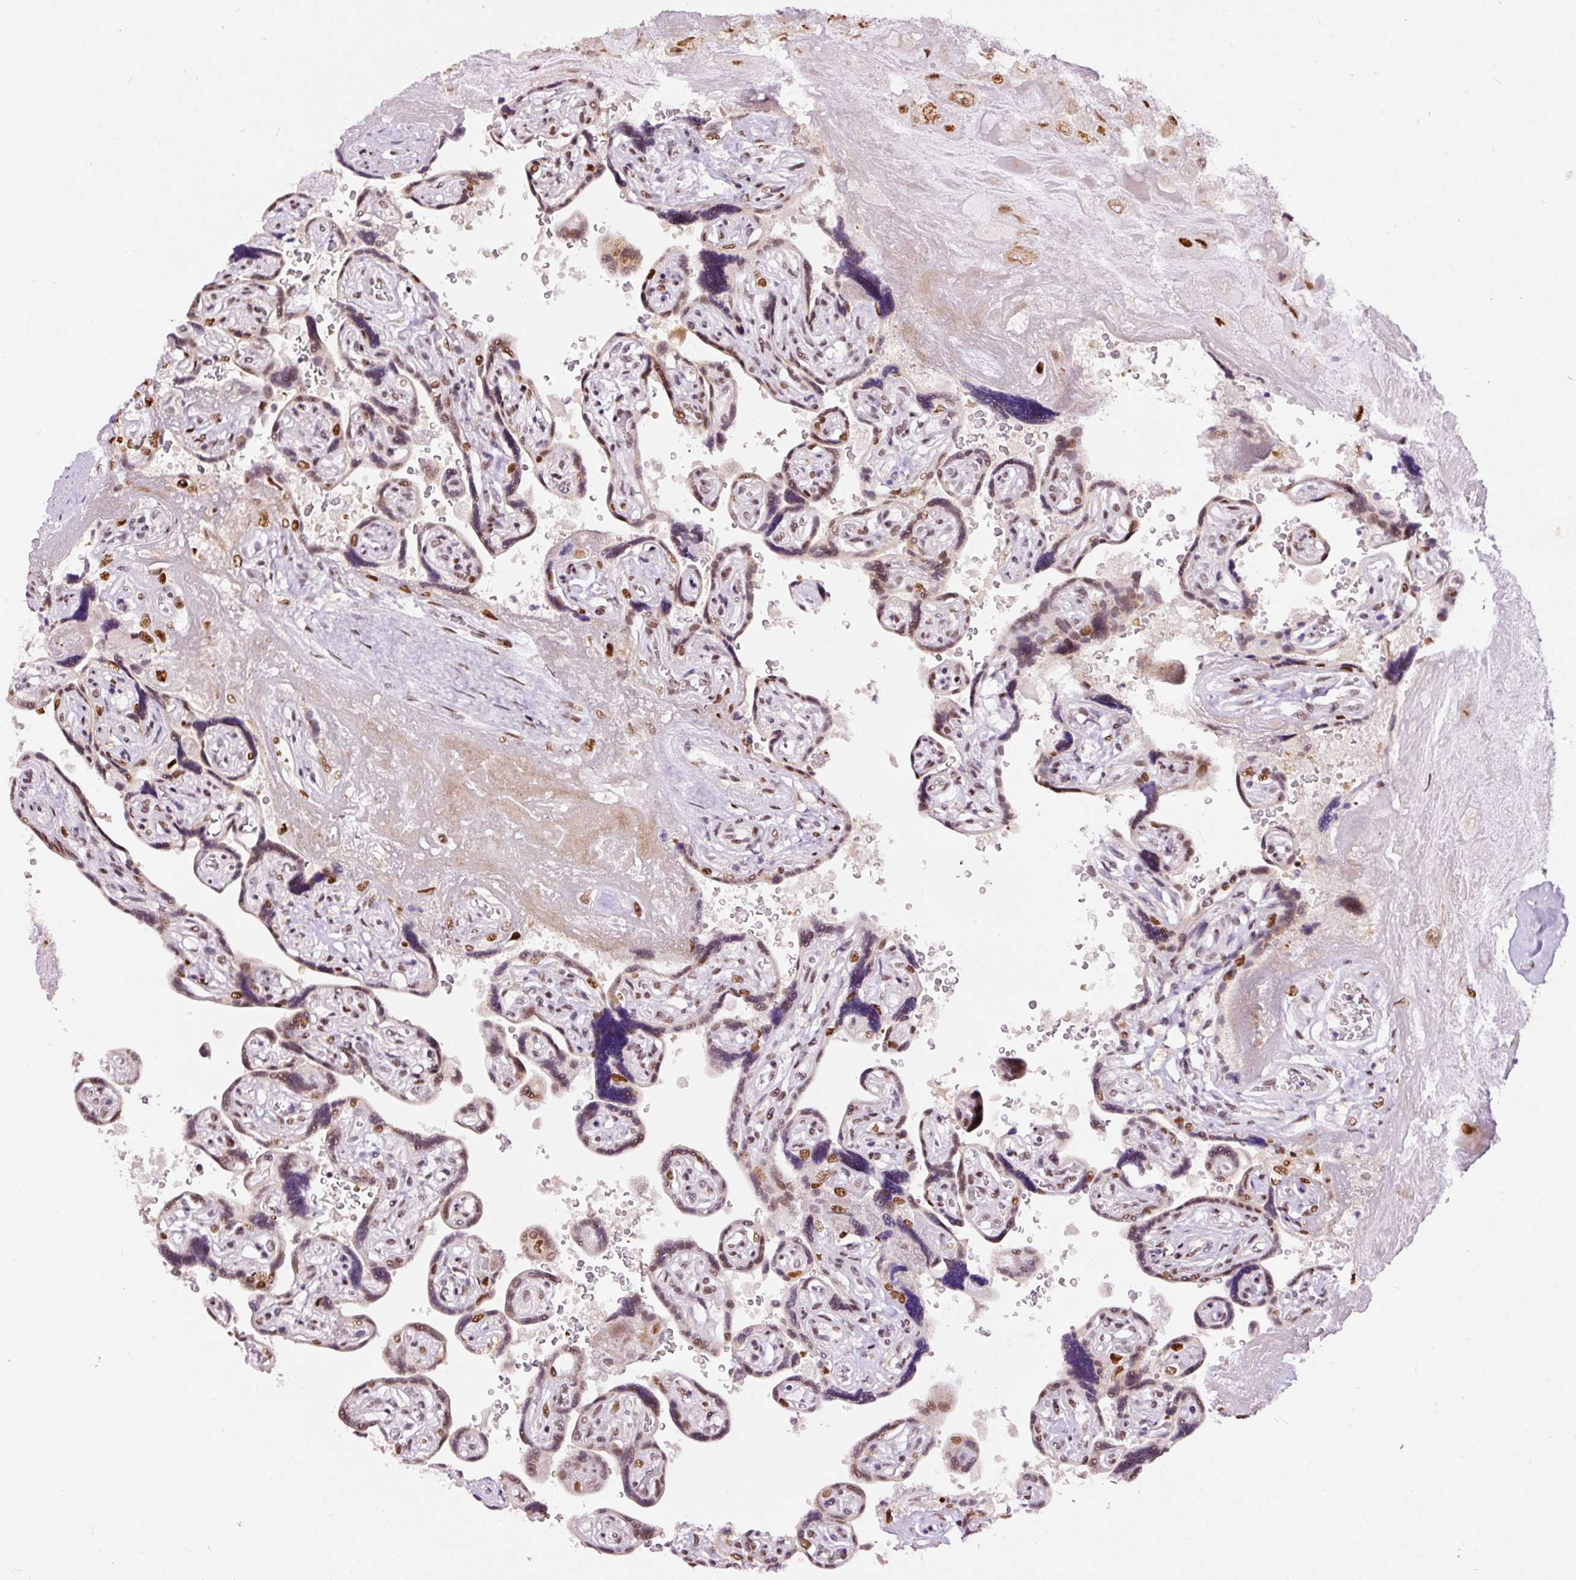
{"staining": {"intensity": "strong", "quantity": "25%-75%", "location": "nuclear"}, "tissue": "placenta", "cell_type": "Decidual cells", "image_type": "normal", "snomed": [{"axis": "morphology", "description": "Normal tissue, NOS"}, {"axis": "topography", "description": "Placenta"}], "caption": "Brown immunohistochemical staining in unremarkable placenta exhibits strong nuclear expression in about 25%-75% of decidual cells.", "gene": "HNRNPC", "patient": {"sex": "female", "age": 32}}